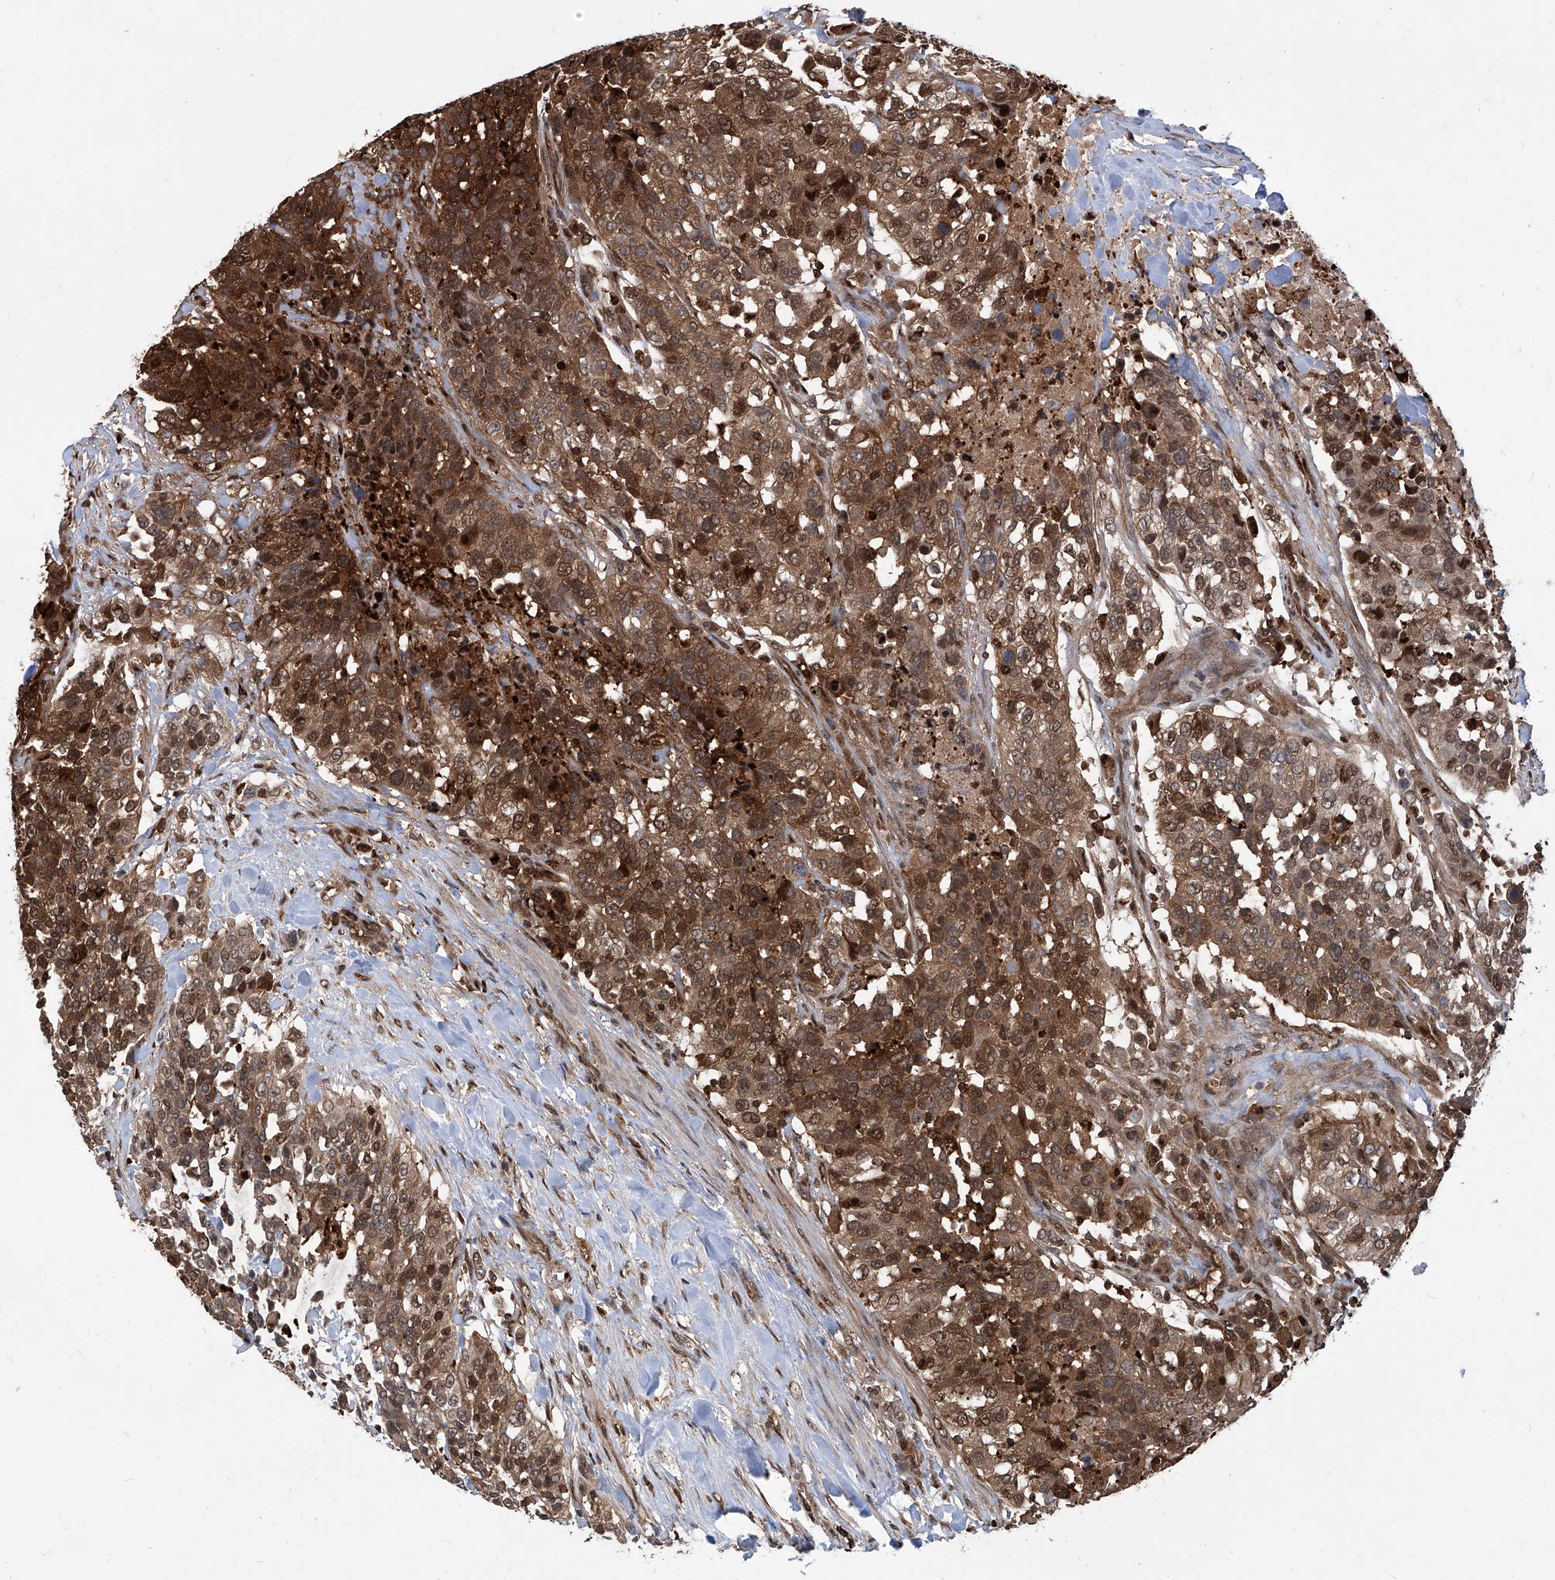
{"staining": {"intensity": "strong", "quantity": ">75%", "location": "cytoplasmic/membranous,nuclear"}, "tissue": "urothelial cancer", "cell_type": "Tumor cells", "image_type": "cancer", "snomed": [{"axis": "morphology", "description": "Urothelial carcinoma, High grade"}, {"axis": "topography", "description": "Urinary bladder"}], "caption": "Urothelial carcinoma (high-grade) stained for a protein reveals strong cytoplasmic/membranous and nuclear positivity in tumor cells. Nuclei are stained in blue.", "gene": "PSMB1", "patient": {"sex": "female", "age": 80}}